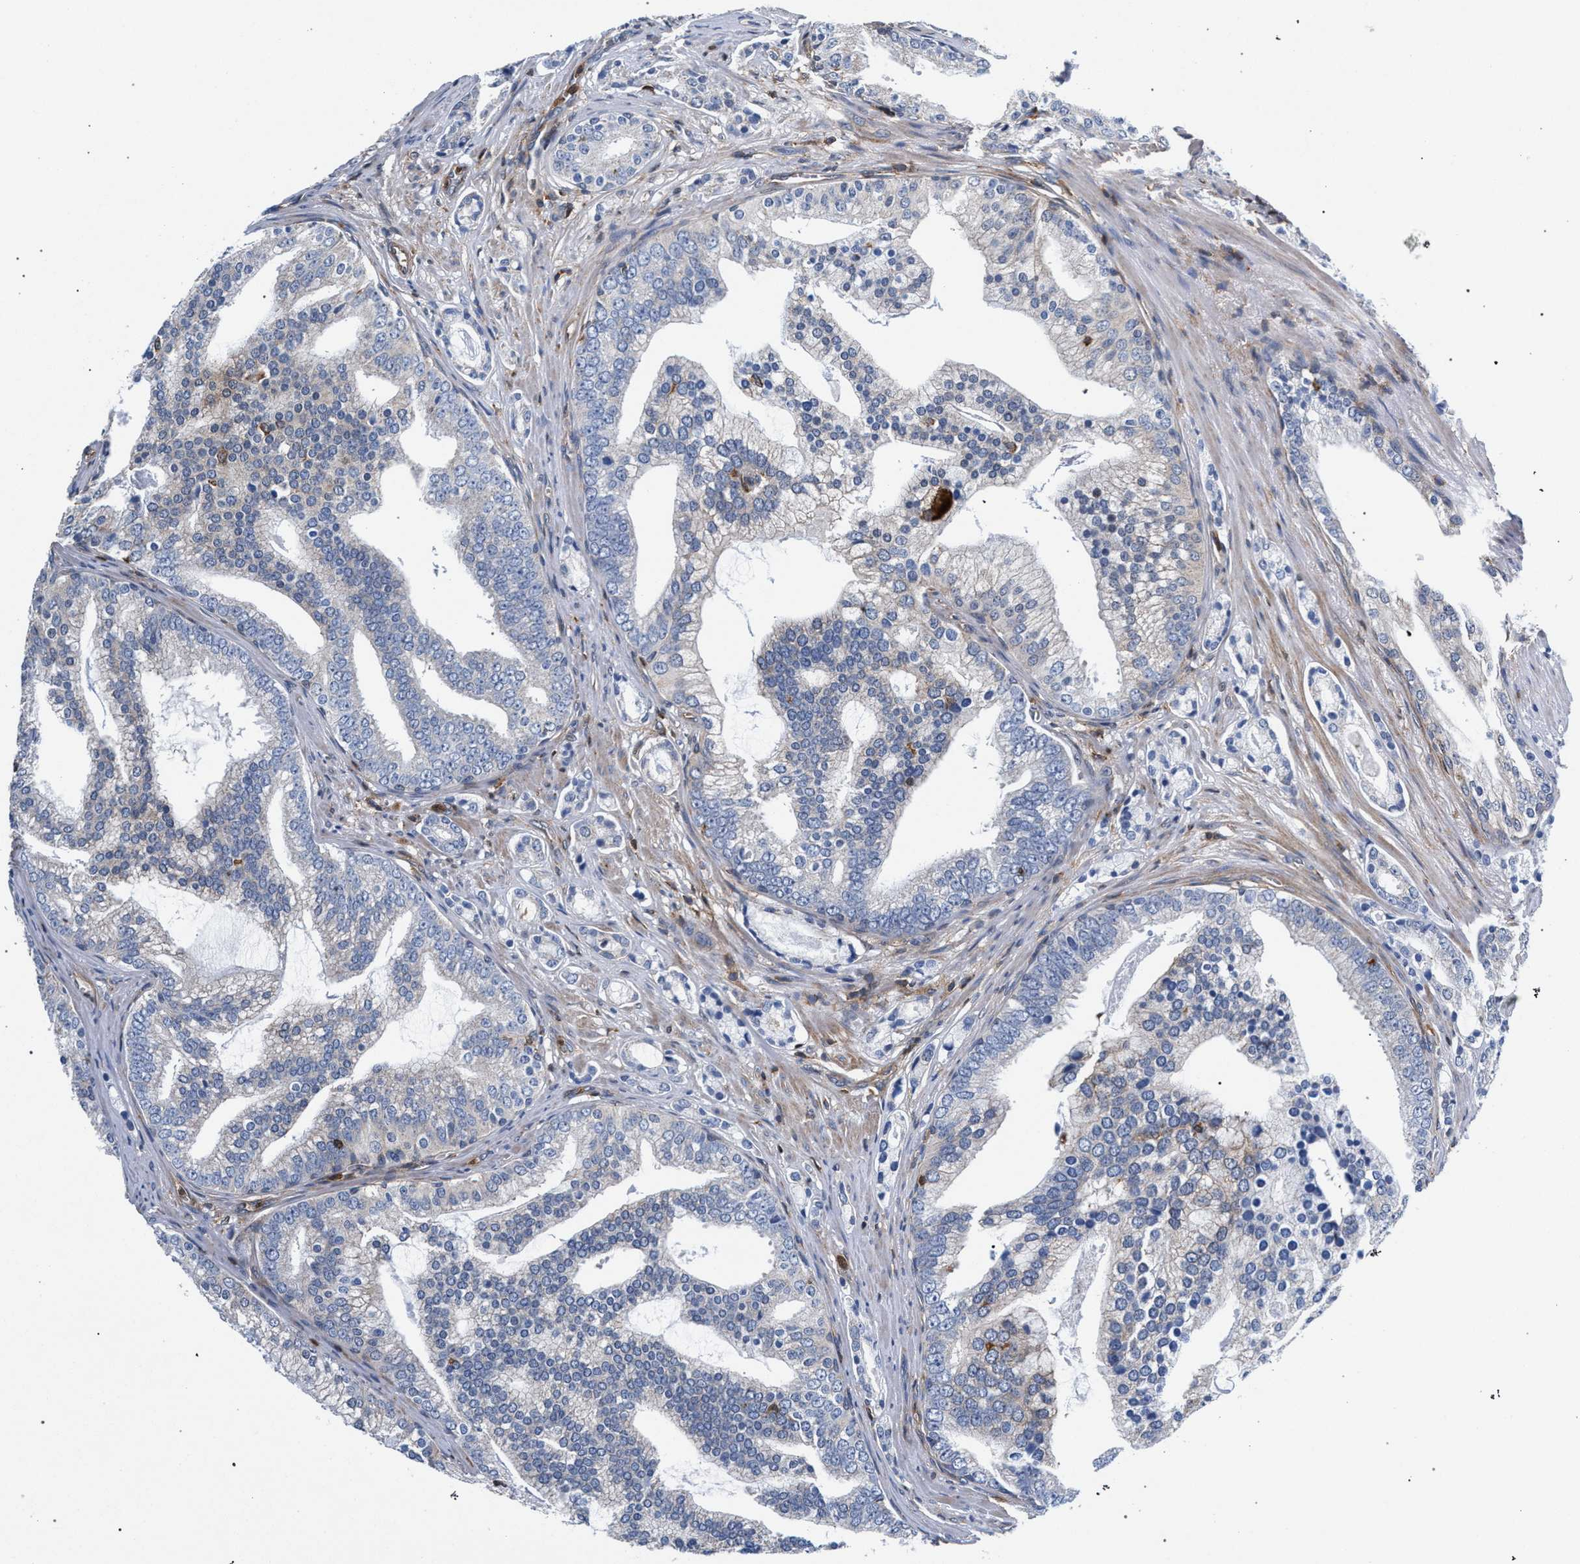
{"staining": {"intensity": "negative", "quantity": "none", "location": "none"}, "tissue": "prostate cancer", "cell_type": "Tumor cells", "image_type": "cancer", "snomed": [{"axis": "morphology", "description": "Adenocarcinoma, Low grade"}, {"axis": "topography", "description": "Prostate"}], "caption": "Prostate cancer (low-grade adenocarcinoma) stained for a protein using immunohistochemistry exhibits no positivity tumor cells.", "gene": "LASP1", "patient": {"sex": "male", "age": 58}}